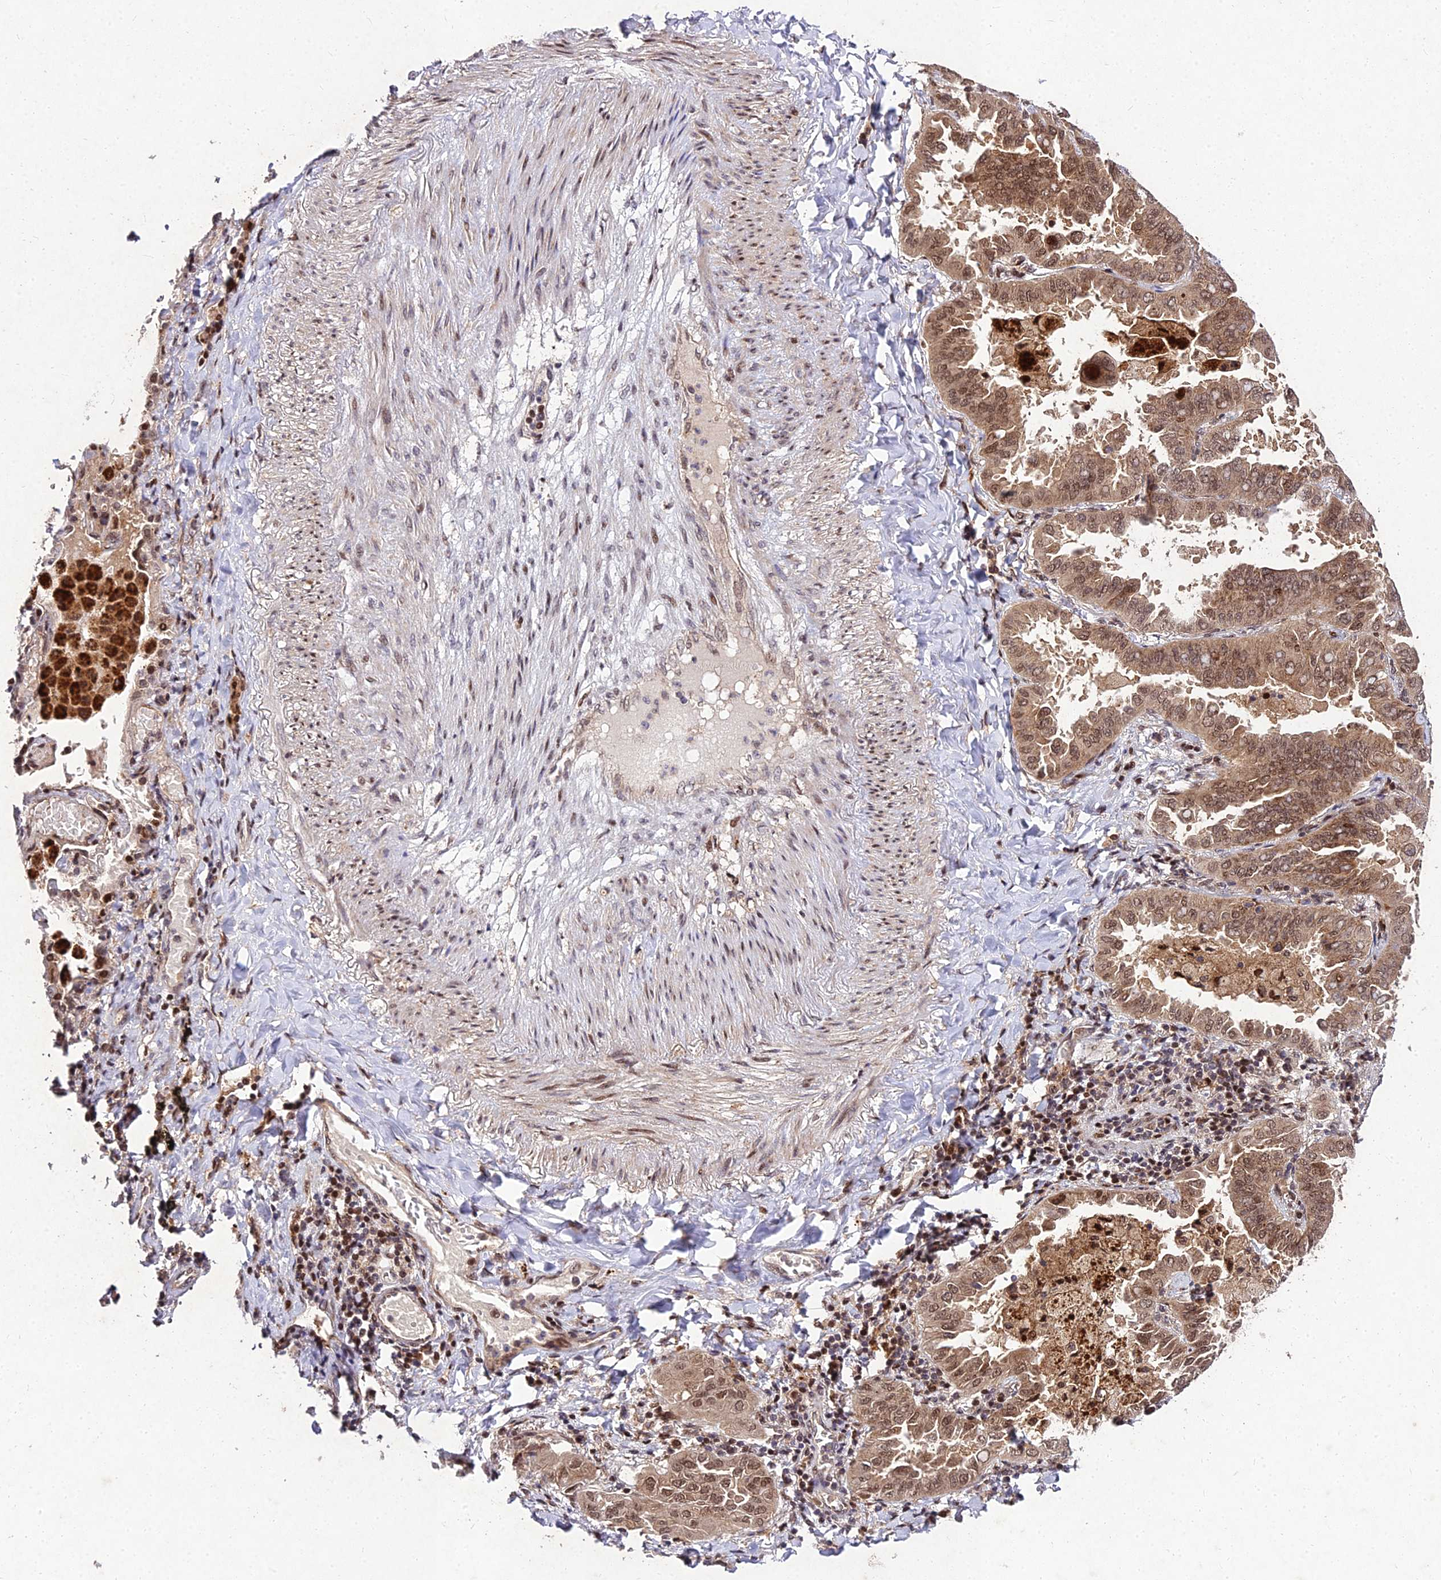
{"staining": {"intensity": "moderate", "quantity": ">75%", "location": "cytoplasmic/membranous,nuclear"}, "tissue": "lung cancer", "cell_type": "Tumor cells", "image_type": "cancer", "snomed": [{"axis": "morphology", "description": "Adenocarcinoma, NOS"}, {"axis": "topography", "description": "Lung"}], "caption": "IHC (DAB (3,3'-diaminobenzidine)) staining of lung cancer exhibits moderate cytoplasmic/membranous and nuclear protein positivity in about >75% of tumor cells. Nuclei are stained in blue.", "gene": "MKKS", "patient": {"sex": "male", "age": 64}}